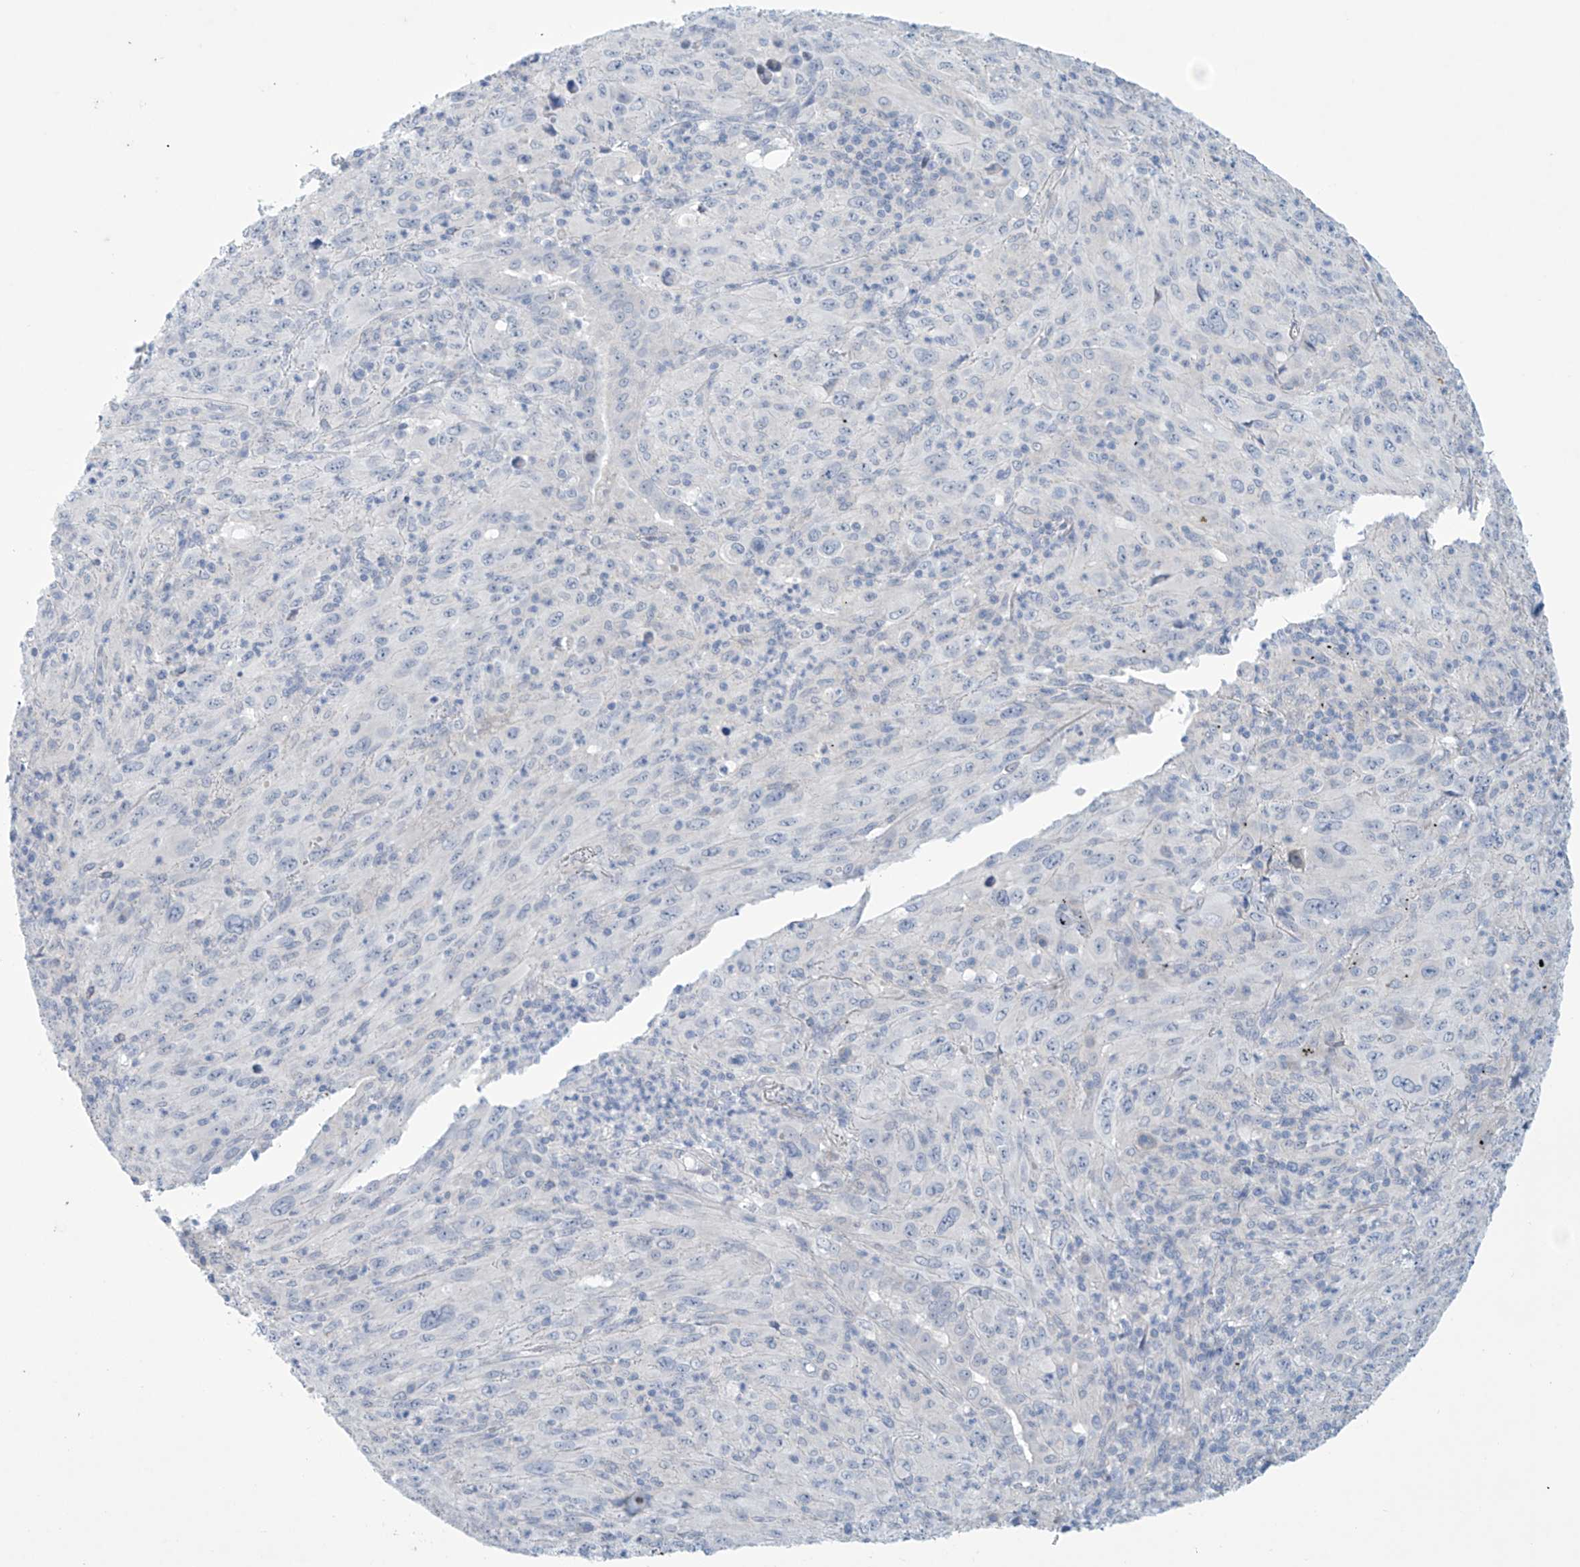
{"staining": {"intensity": "negative", "quantity": "none", "location": "none"}, "tissue": "melanoma", "cell_type": "Tumor cells", "image_type": "cancer", "snomed": [{"axis": "morphology", "description": "Malignant melanoma, Metastatic site"}, {"axis": "topography", "description": "Skin"}], "caption": "An immunohistochemistry (IHC) micrograph of malignant melanoma (metastatic site) is shown. There is no staining in tumor cells of malignant melanoma (metastatic site).", "gene": "SLC35A5", "patient": {"sex": "female", "age": 56}}